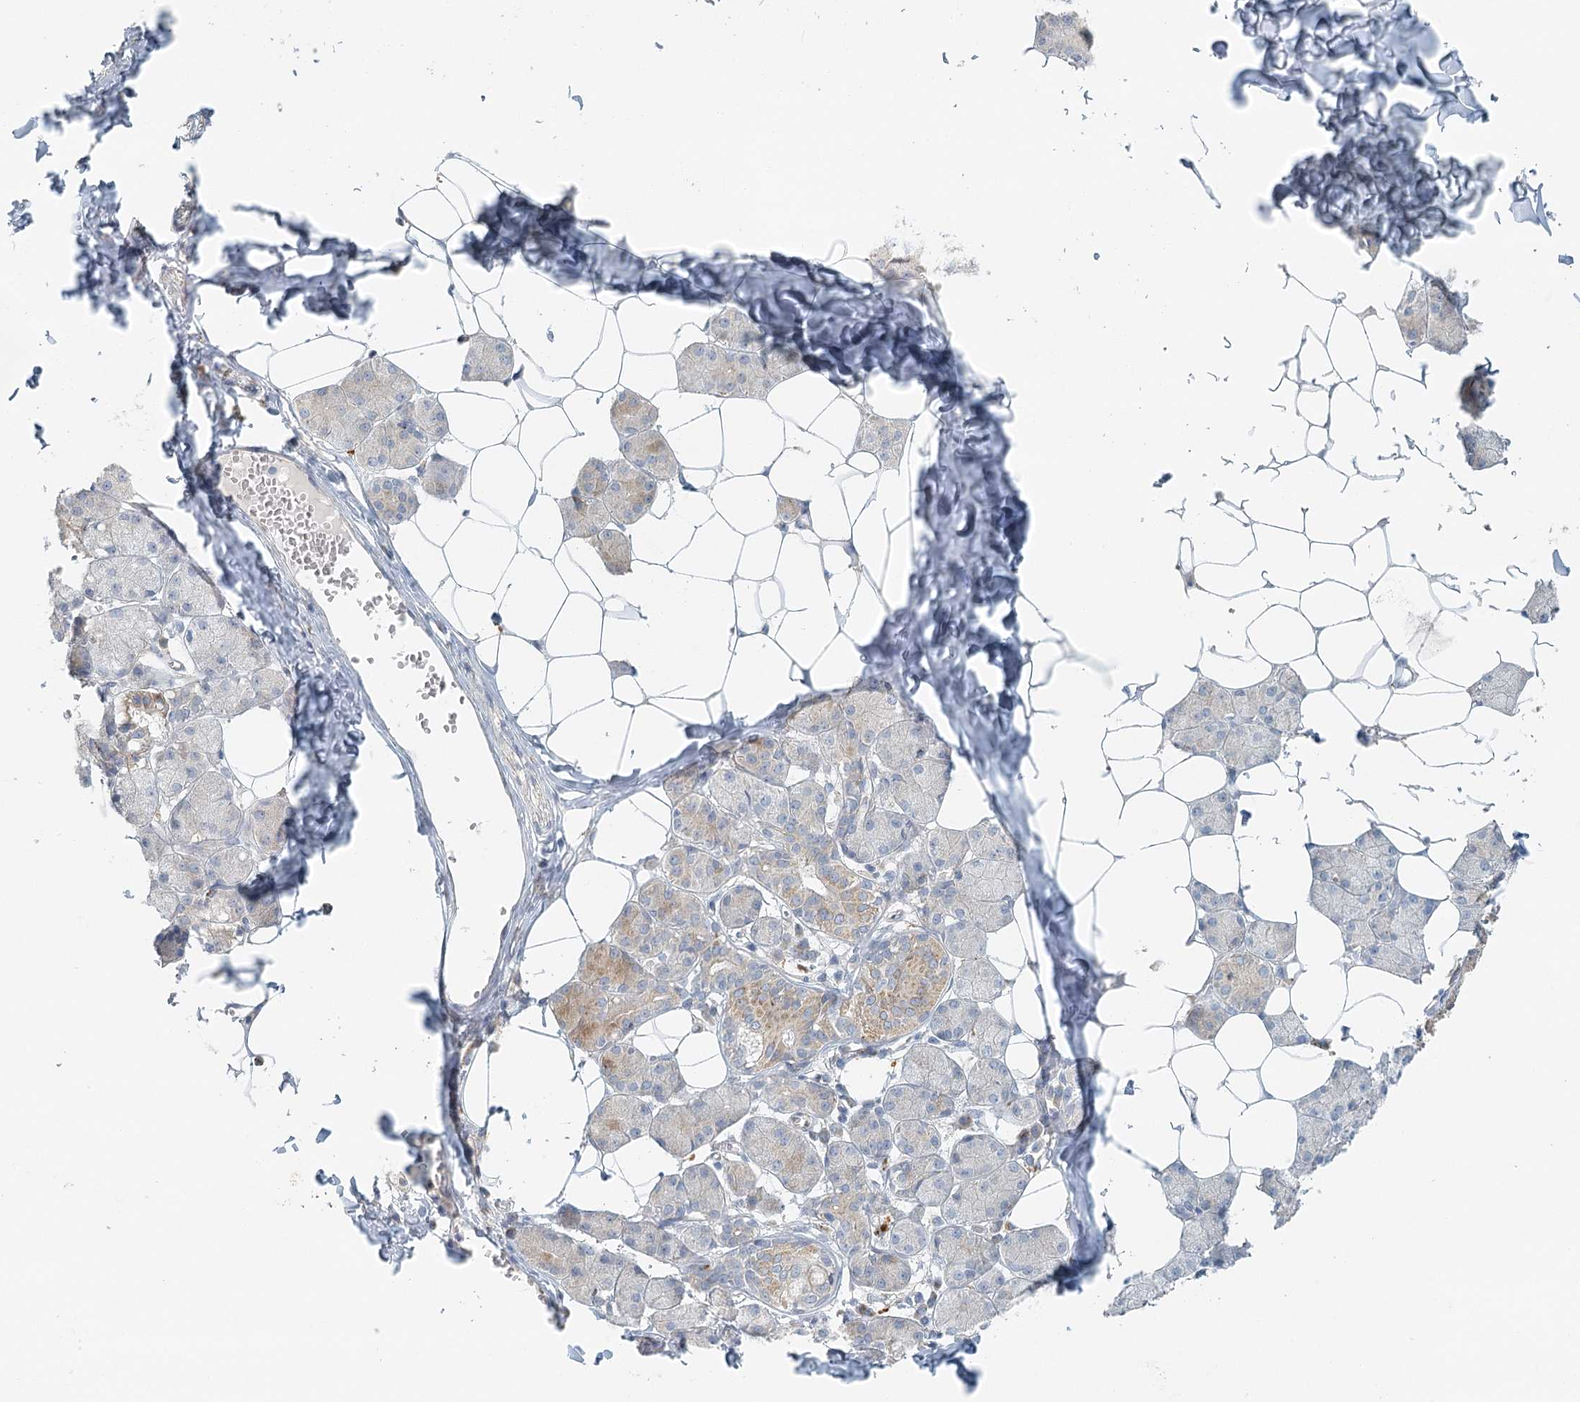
{"staining": {"intensity": "moderate", "quantity": "<25%", "location": "cytoplasmic/membranous"}, "tissue": "salivary gland", "cell_type": "Glandular cells", "image_type": "normal", "snomed": [{"axis": "morphology", "description": "Normal tissue, NOS"}, {"axis": "topography", "description": "Salivary gland"}], "caption": "This is a photomicrograph of immunohistochemistry (IHC) staining of unremarkable salivary gland, which shows moderate positivity in the cytoplasmic/membranous of glandular cells.", "gene": "VSIG1", "patient": {"sex": "female", "age": 33}}